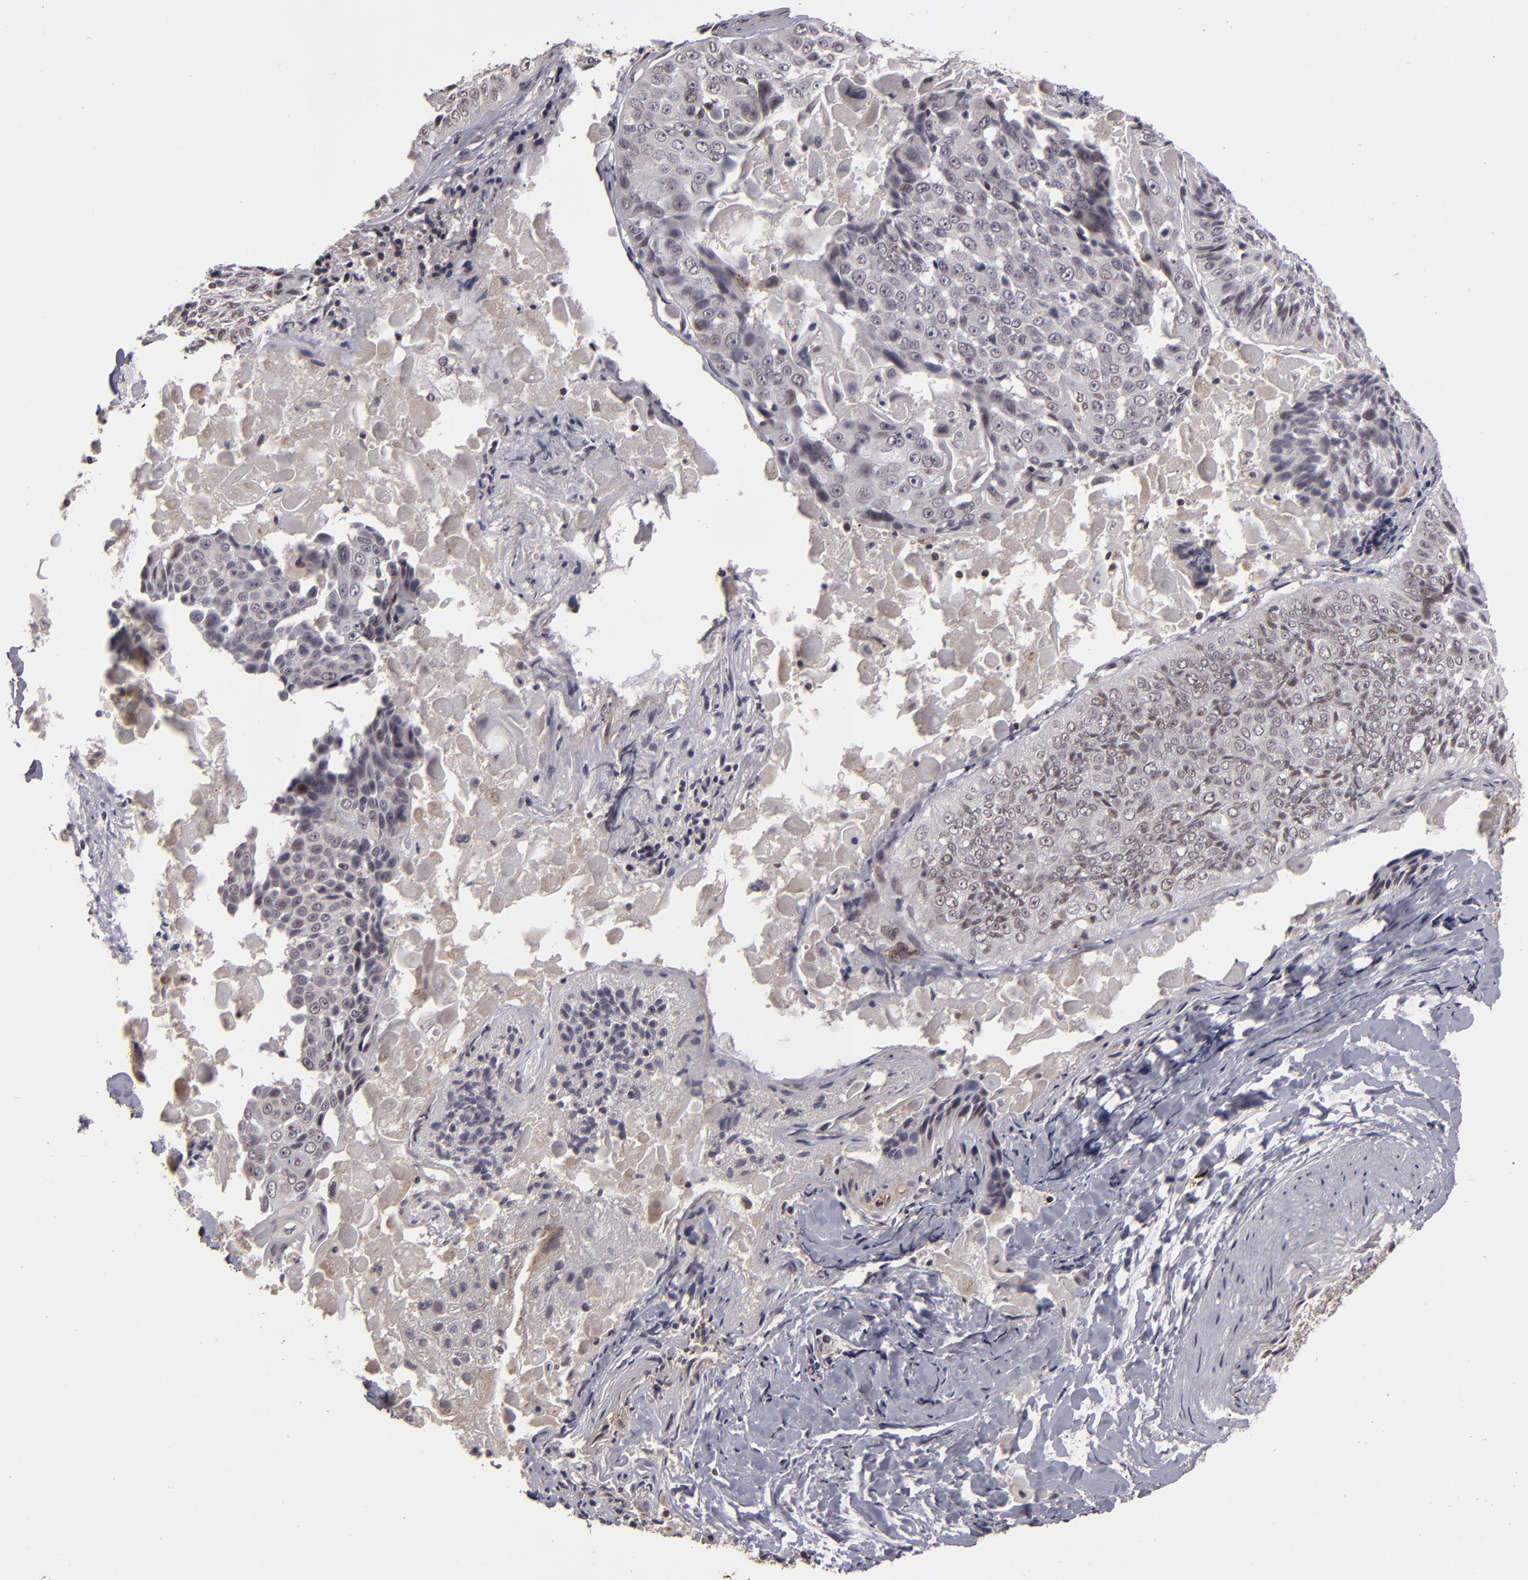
{"staining": {"intensity": "negative", "quantity": "none", "location": "none"}, "tissue": "lung cancer", "cell_type": "Tumor cells", "image_type": "cancer", "snomed": [{"axis": "morphology", "description": "Adenocarcinoma, NOS"}, {"axis": "topography", "description": "Lung"}], "caption": "Photomicrograph shows no protein expression in tumor cells of adenocarcinoma (lung) tissue.", "gene": "DFFA", "patient": {"sex": "male", "age": 60}}